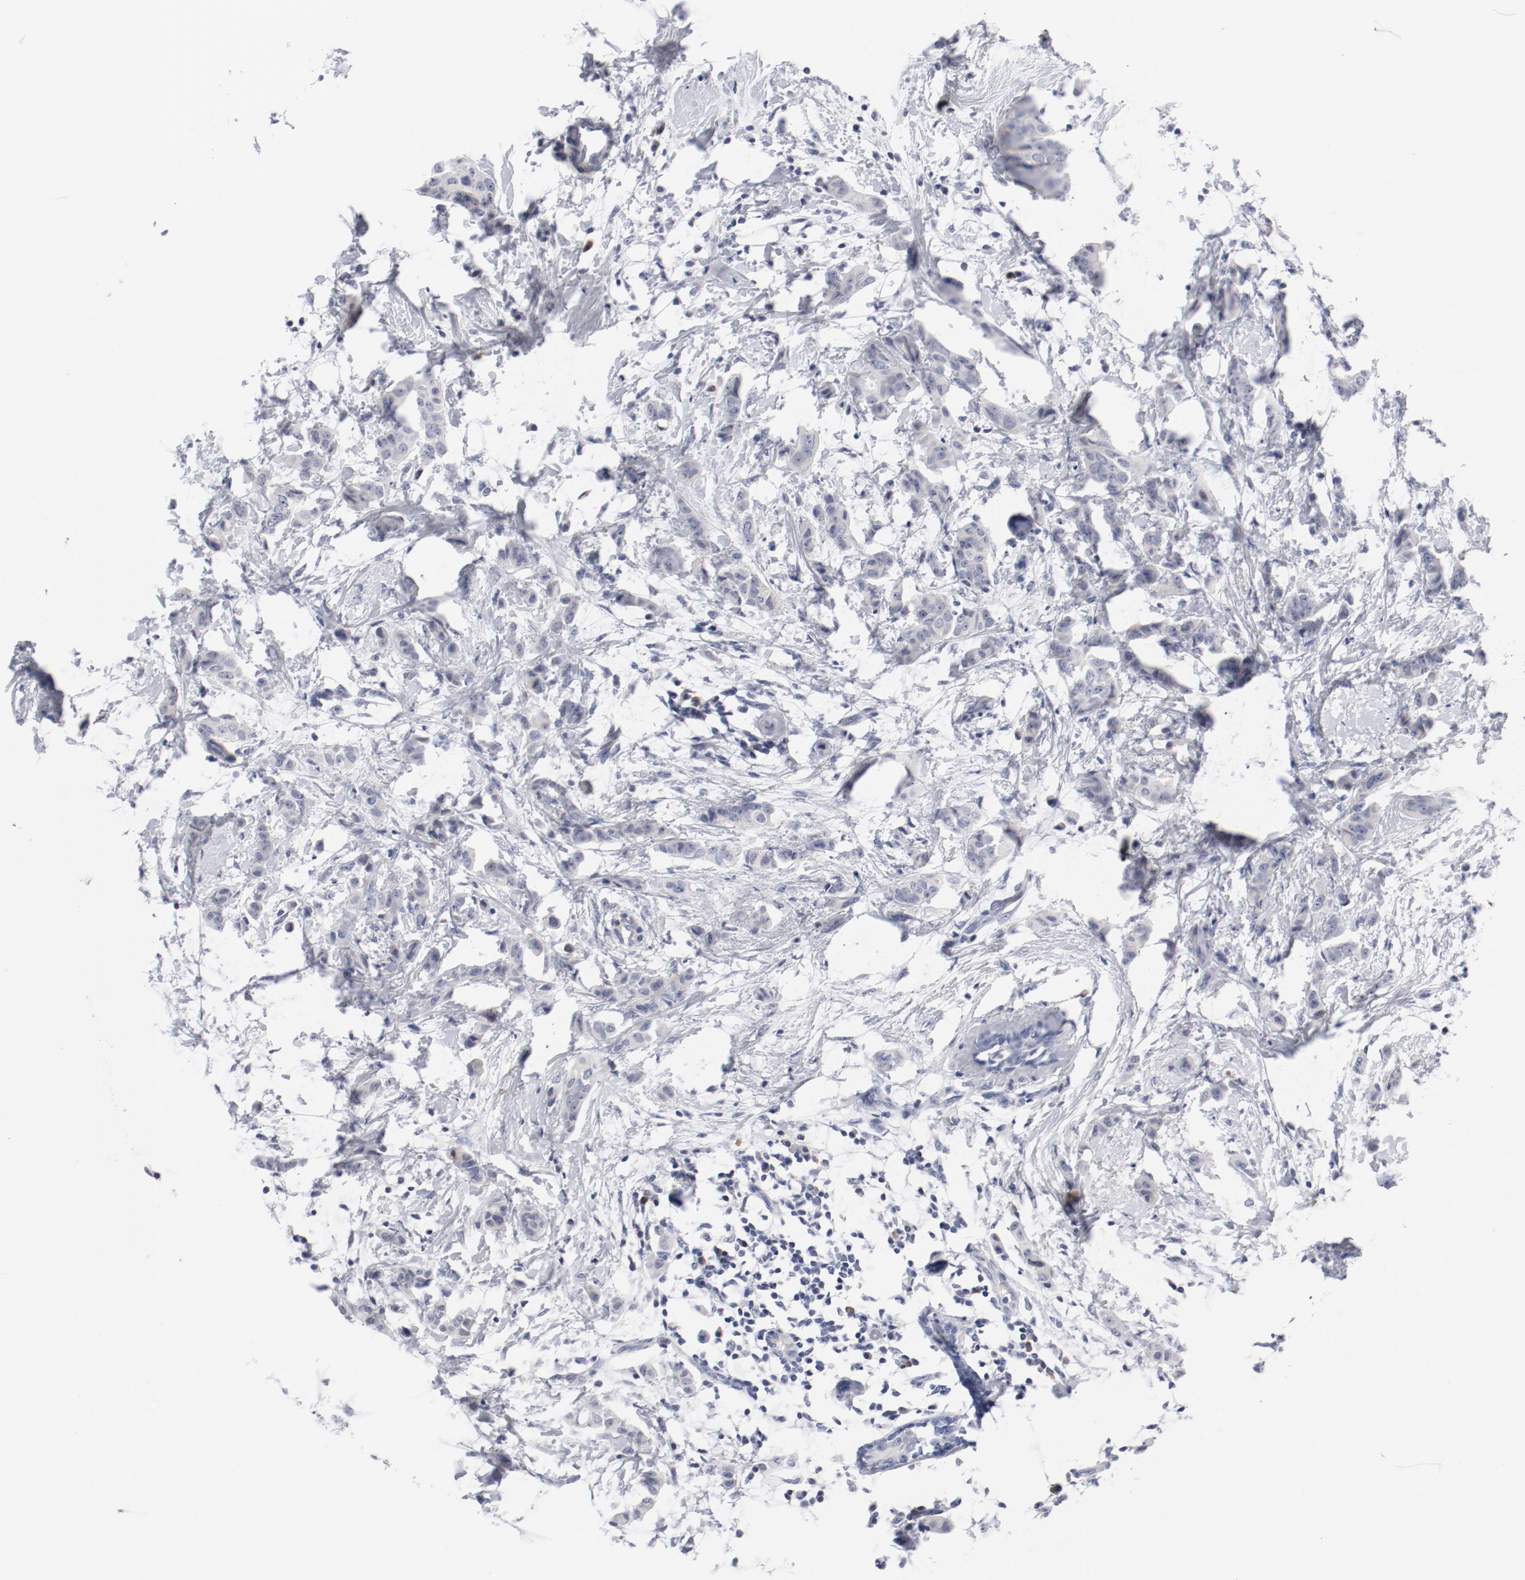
{"staining": {"intensity": "negative", "quantity": "none", "location": "none"}, "tissue": "breast cancer", "cell_type": "Tumor cells", "image_type": "cancer", "snomed": [{"axis": "morphology", "description": "Duct carcinoma"}, {"axis": "topography", "description": "Breast"}], "caption": "IHC micrograph of breast cancer (invasive ductal carcinoma) stained for a protein (brown), which displays no staining in tumor cells.", "gene": "KCNK13", "patient": {"sex": "female", "age": 40}}